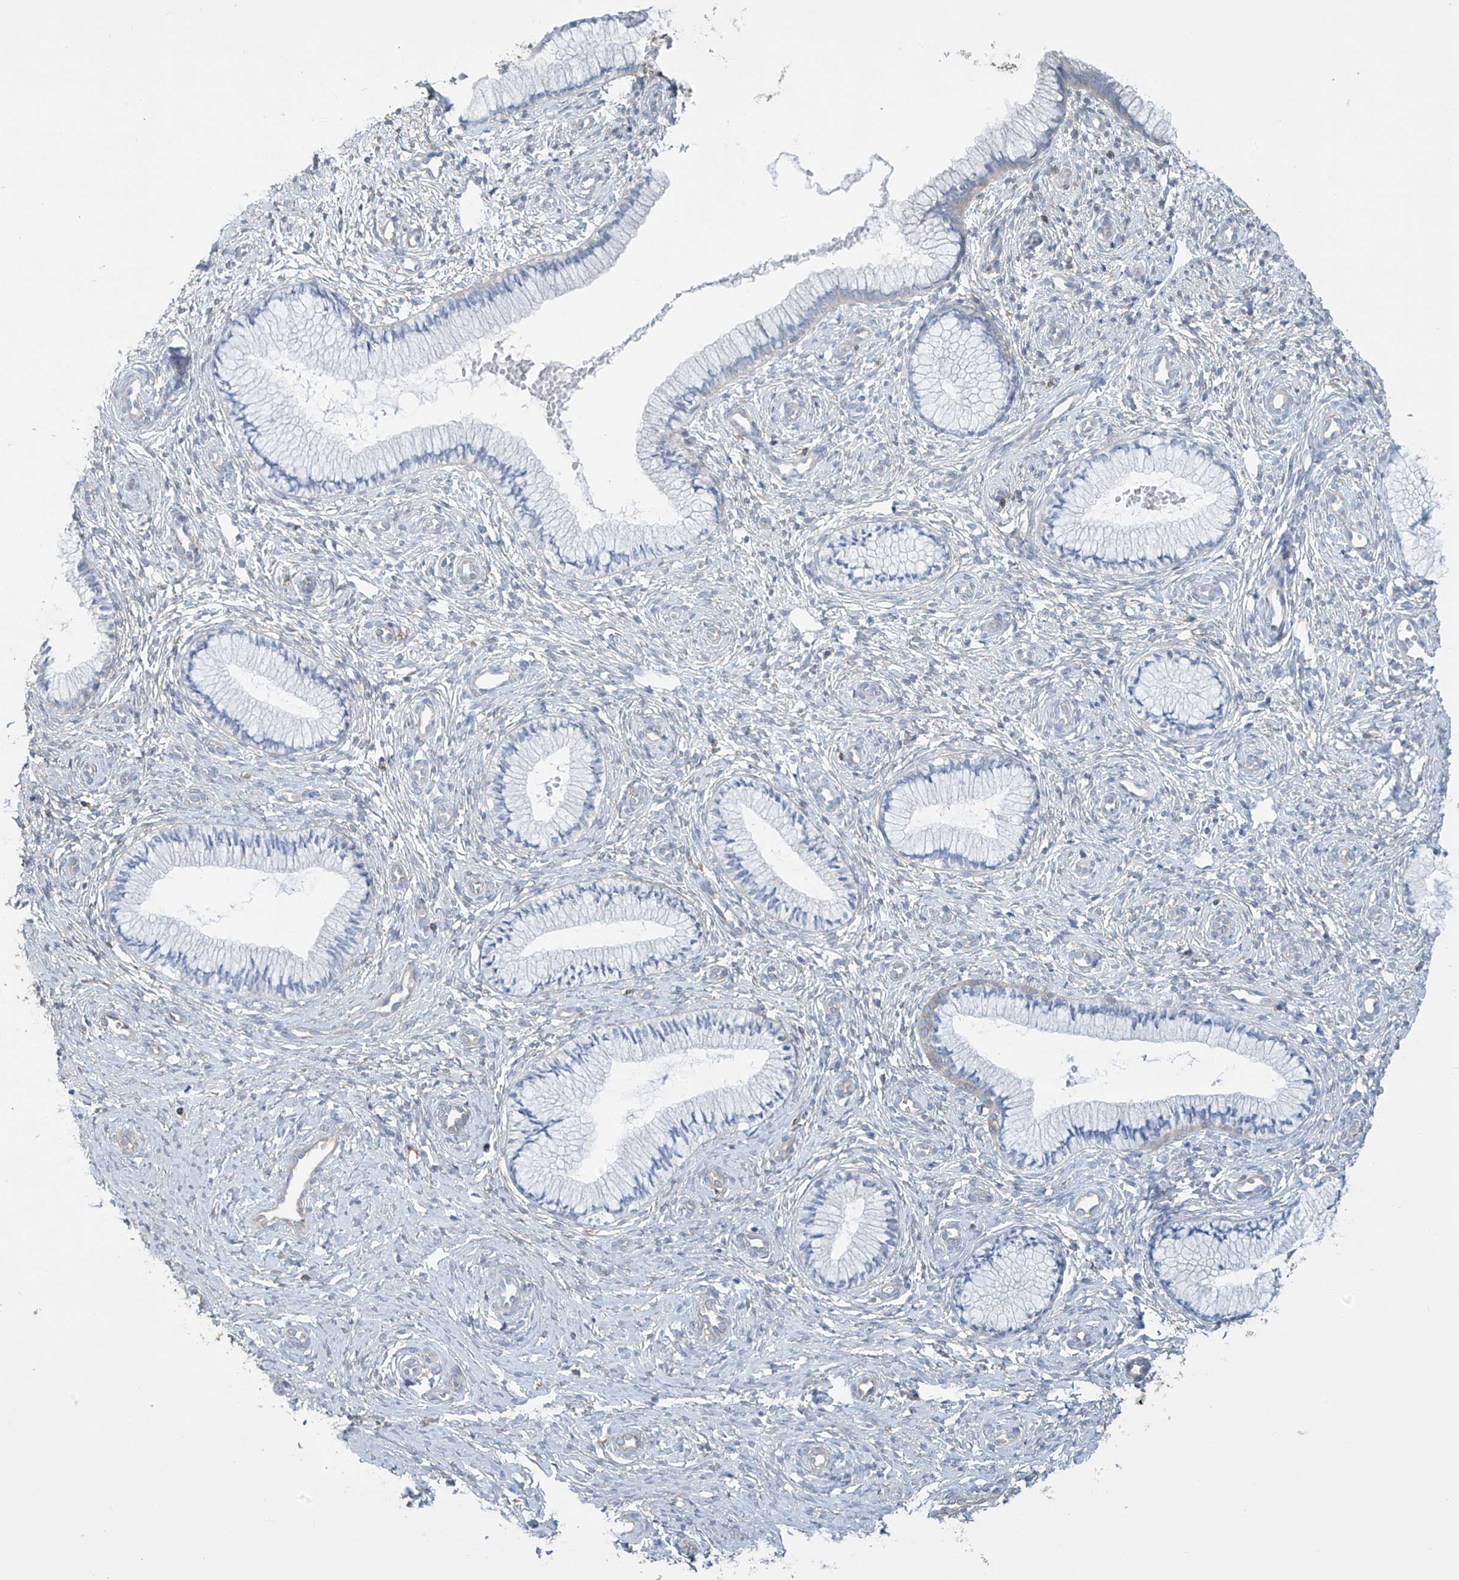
{"staining": {"intensity": "negative", "quantity": "none", "location": "none"}, "tissue": "cervix", "cell_type": "Glandular cells", "image_type": "normal", "snomed": [{"axis": "morphology", "description": "Normal tissue, NOS"}, {"axis": "topography", "description": "Cervix"}], "caption": "Benign cervix was stained to show a protein in brown. There is no significant expression in glandular cells. (DAB IHC visualized using brightfield microscopy, high magnification).", "gene": "ZNF846", "patient": {"sex": "female", "age": 27}}